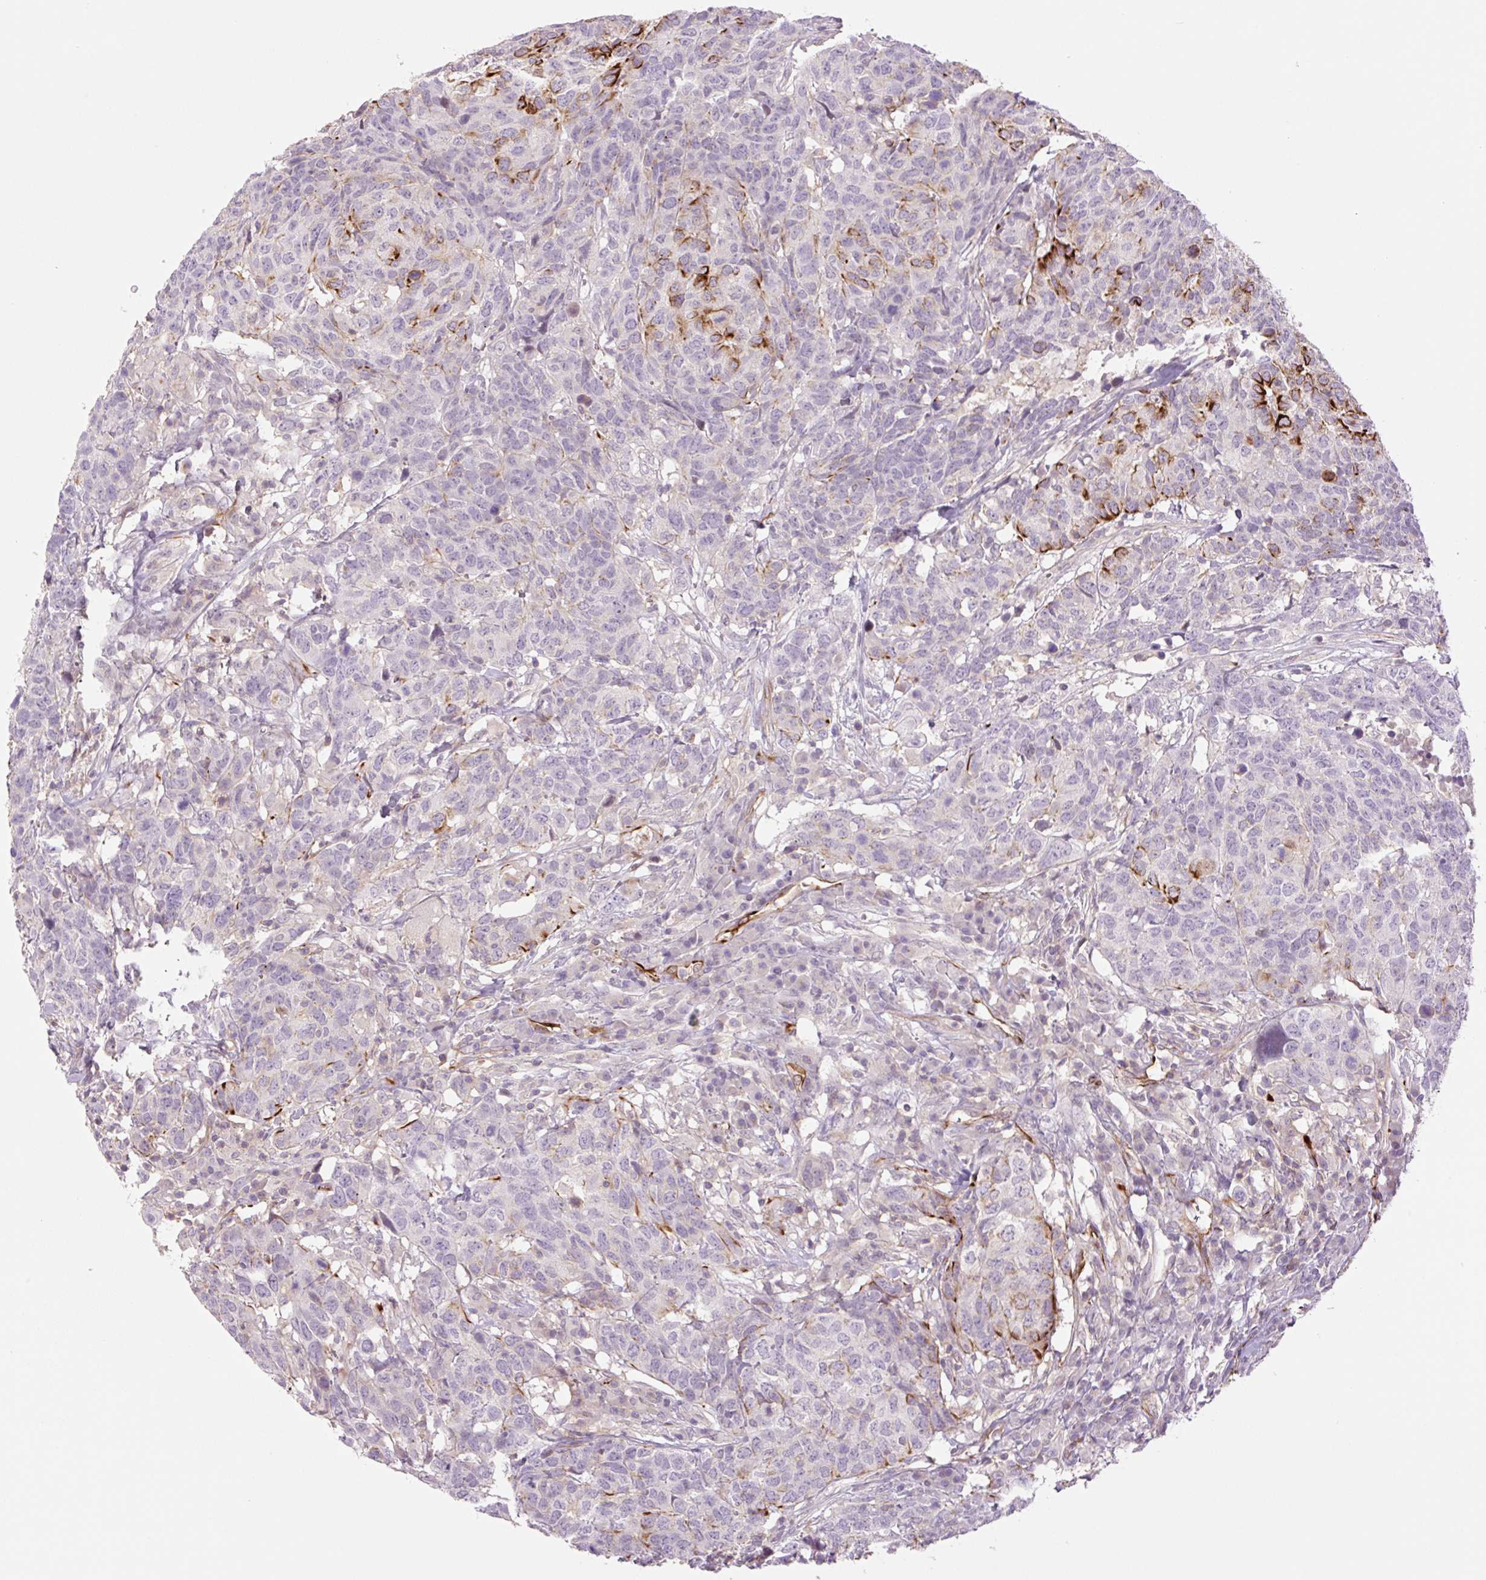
{"staining": {"intensity": "strong", "quantity": "<25%", "location": "cytoplasmic/membranous"}, "tissue": "head and neck cancer", "cell_type": "Tumor cells", "image_type": "cancer", "snomed": [{"axis": "morphology", "description": "Normal tissue, NOS"}, {"axis": "morphology", "description": "Squamous cell carcinoma, NOS"}, {"axis": "topography", "description": "Skeletal muscle"}, {"axis": "topography", "description": "Vascular tissue"}, {"axis": "topography", "description": "Peripheral nerve tissue"}, {"axis": "topography", "description": "Head-Neck"}], "caption": "Immunohistochemical staining of head and neck squamous cell carcinoma exhibits medium levels of strong cytoplasmic/membranous expression in approximately <25% of tumor cells. (IHC, brightfield microscopy, high magnification).", "gene": "ZFYVE21", "patient": {"sex": "male", "age": 66}}